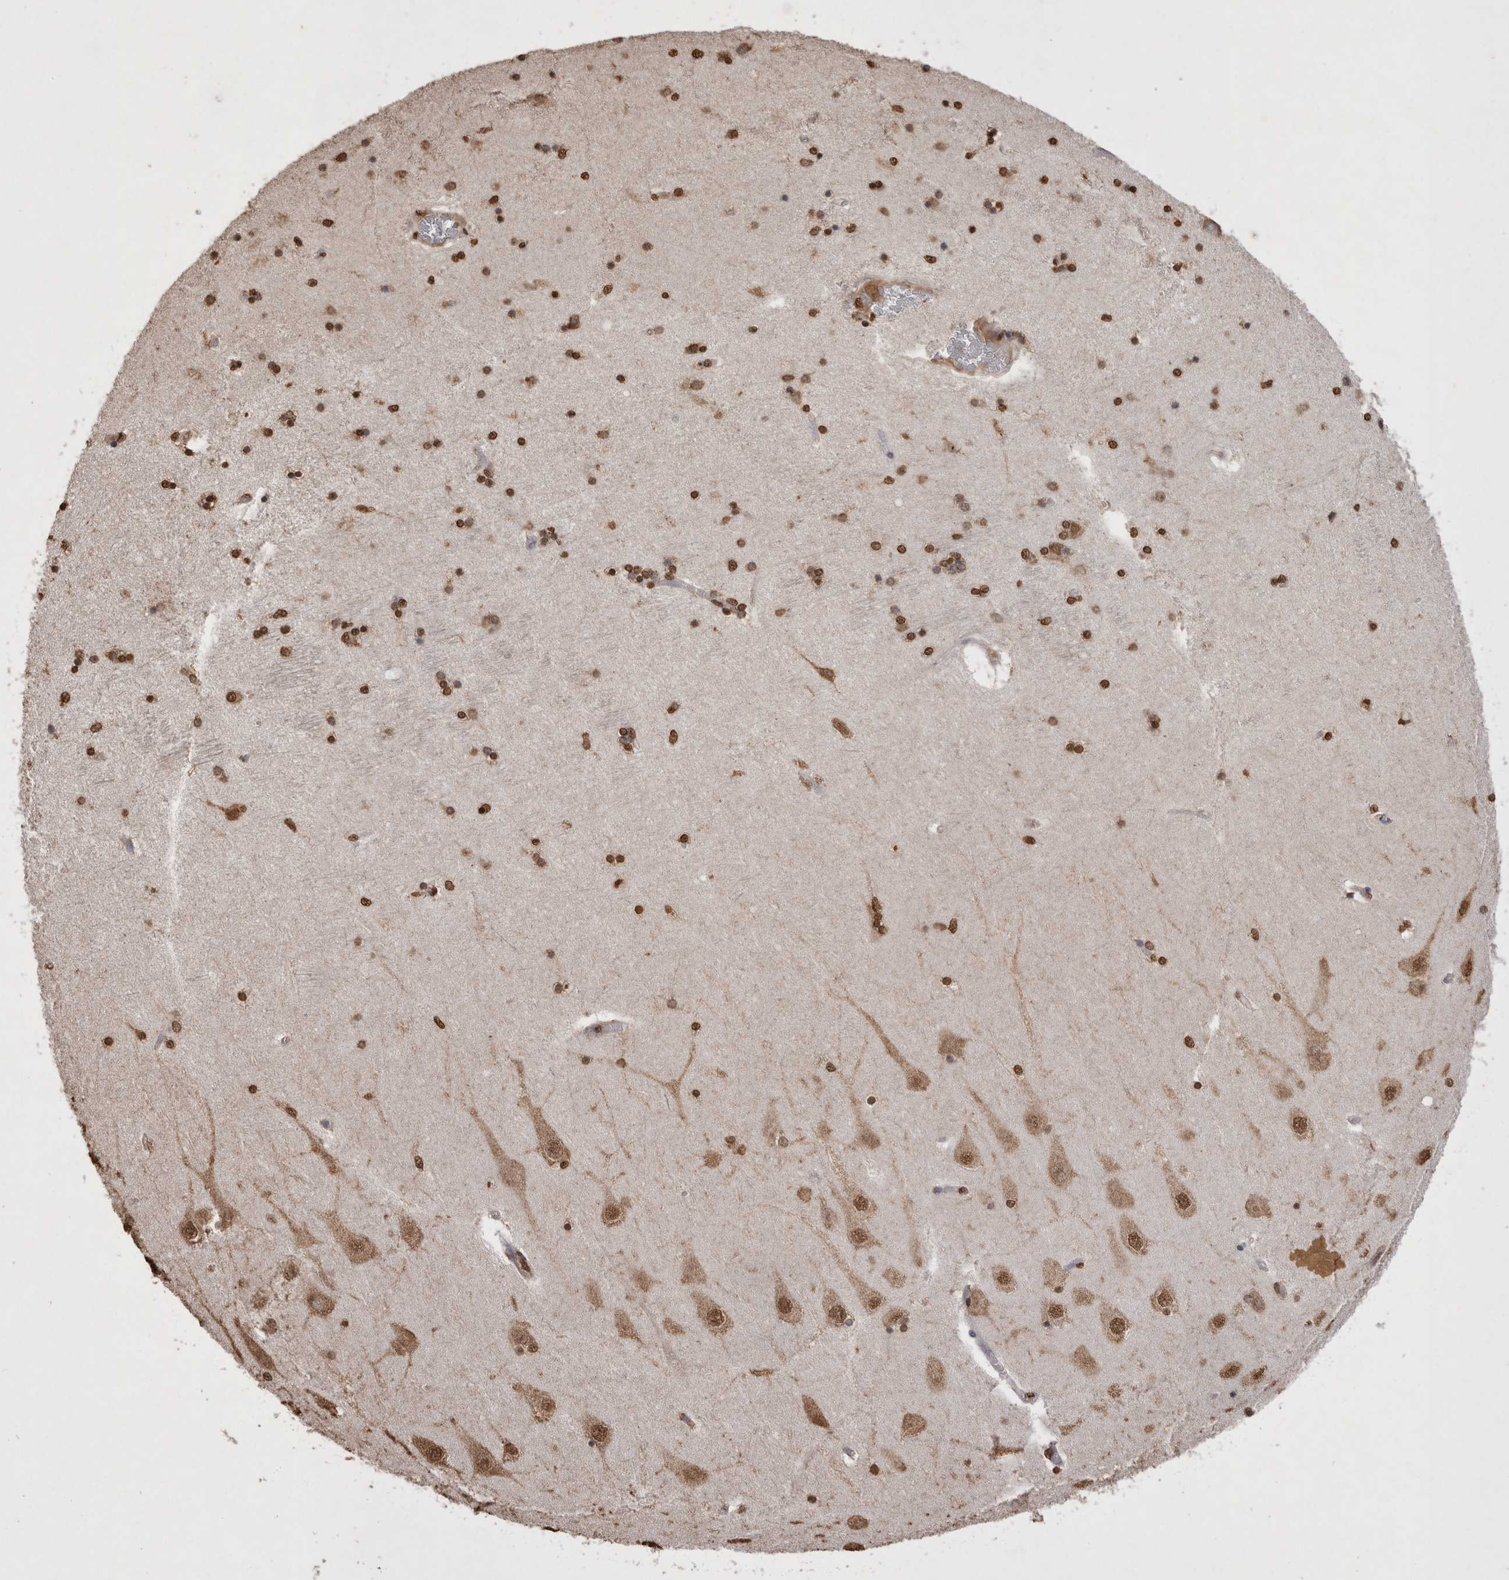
{"staining": {"intensity": "strong", "quantity": ">75%", "location": "nuclear"}, "tissue": "hippocampus", "cell_type": "Glial cells", "image_type": "normal", "snomed": [{"axis": "morphology", "description": "Normal tissue, NOS"}, {"axis": "topography", "description": "Hippocampus"}], "caption": "Brown immunohistochemical staining in benign human hippocampus shows strong nuclear expression in approximately >75% of glial cells.", "gene": "POU5F1", "patient": {"sex": "female", "age": 54}}